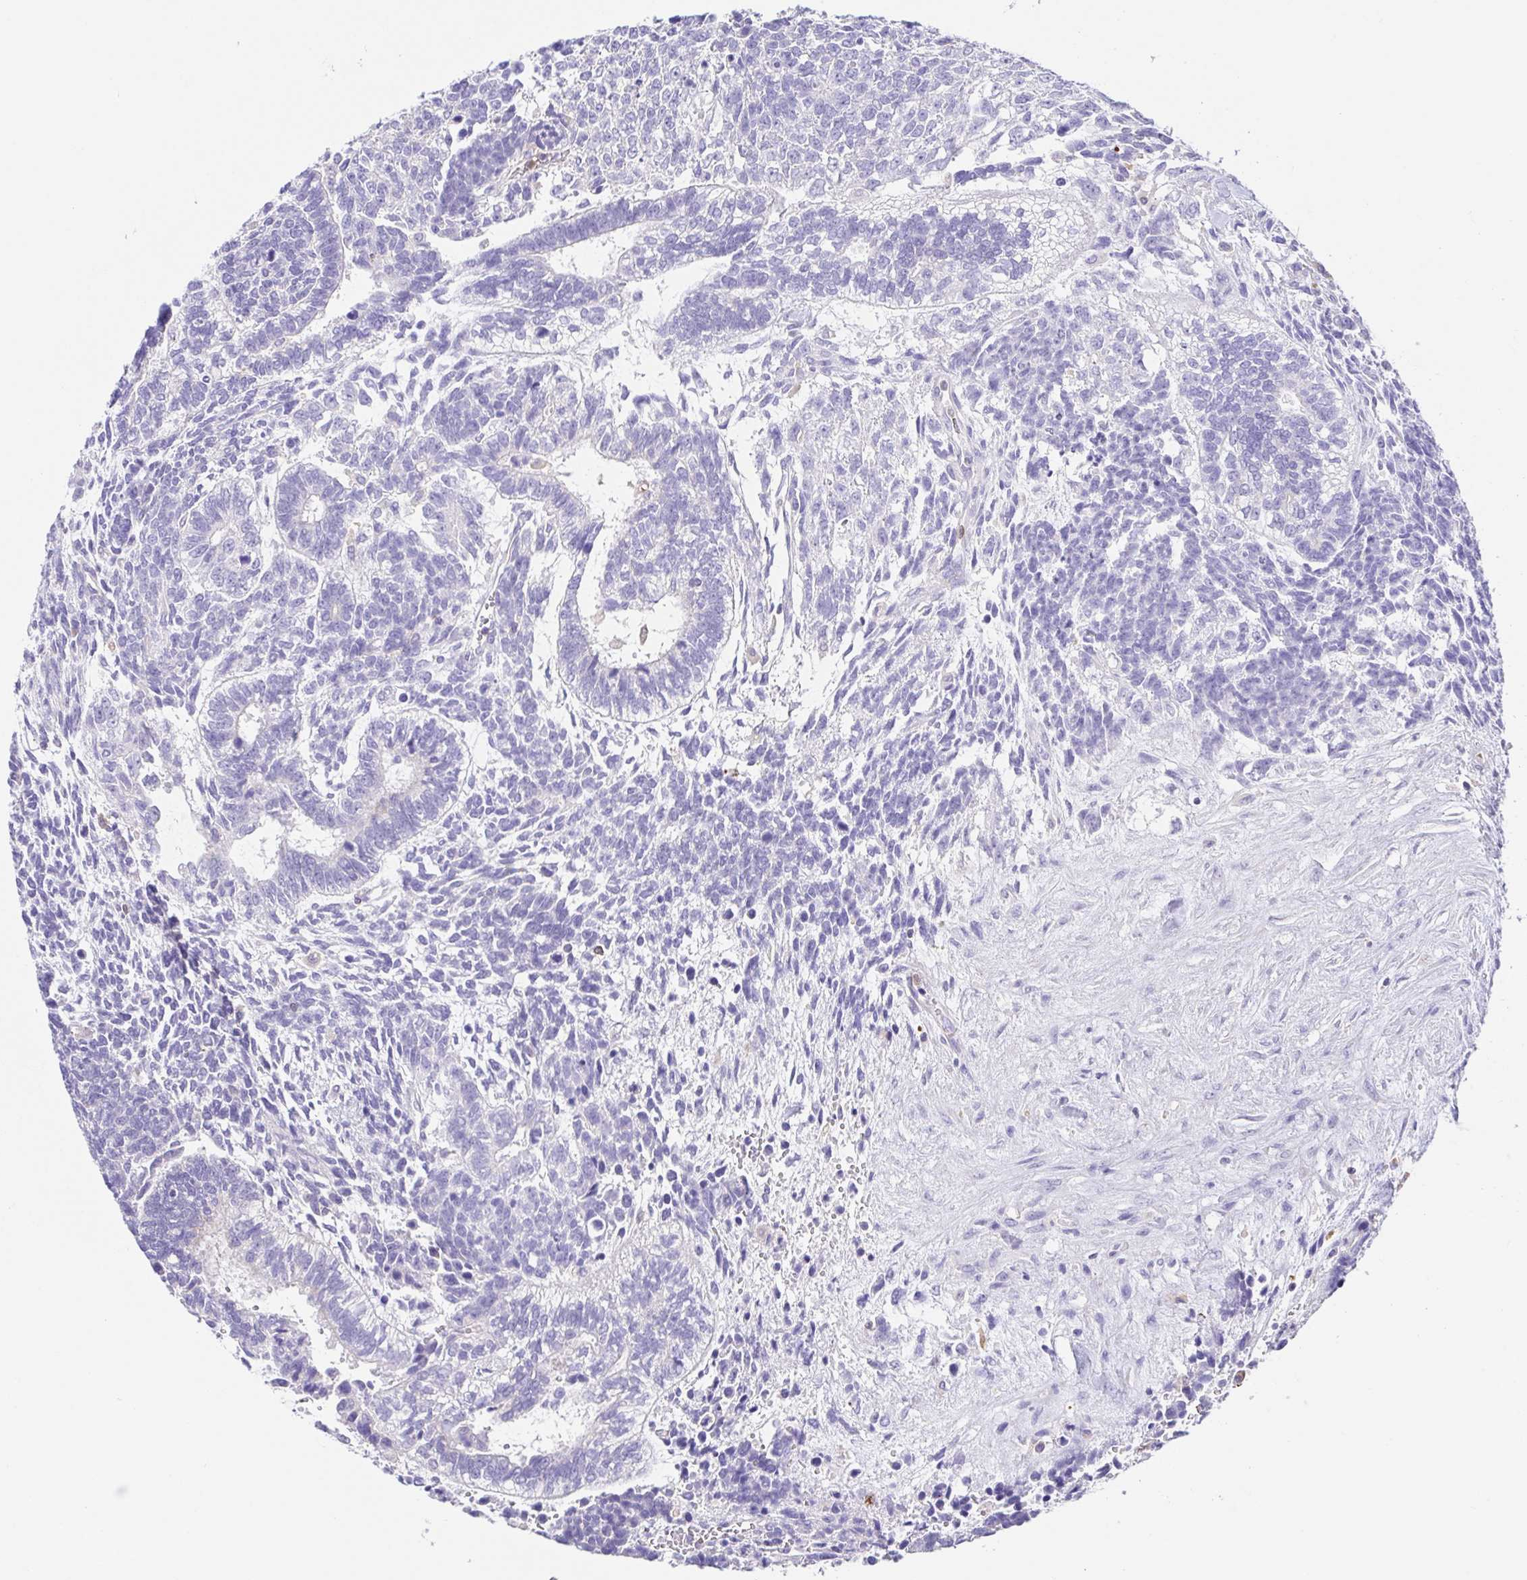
{"staining": {"intensity": "negative", "quantity": "none", "location": "none"}, "tissue": "testis cancer", "cell_type": "Tumor cells", "image_type": "cancer", "snomed": [{"axis": "morphology", "description": "Carcinoma, Embryonal, NOS"}, {"axis": "topography", "description": "Testis"}], "caption": "There is no significant staining in tumor cells of testis embryonal carcinoma. (Immunohistochemistry (ihc), brightfield microscopy, high magnification).", "gene": "ARPP21", "patient": {"sex": "male", "age": 23}}